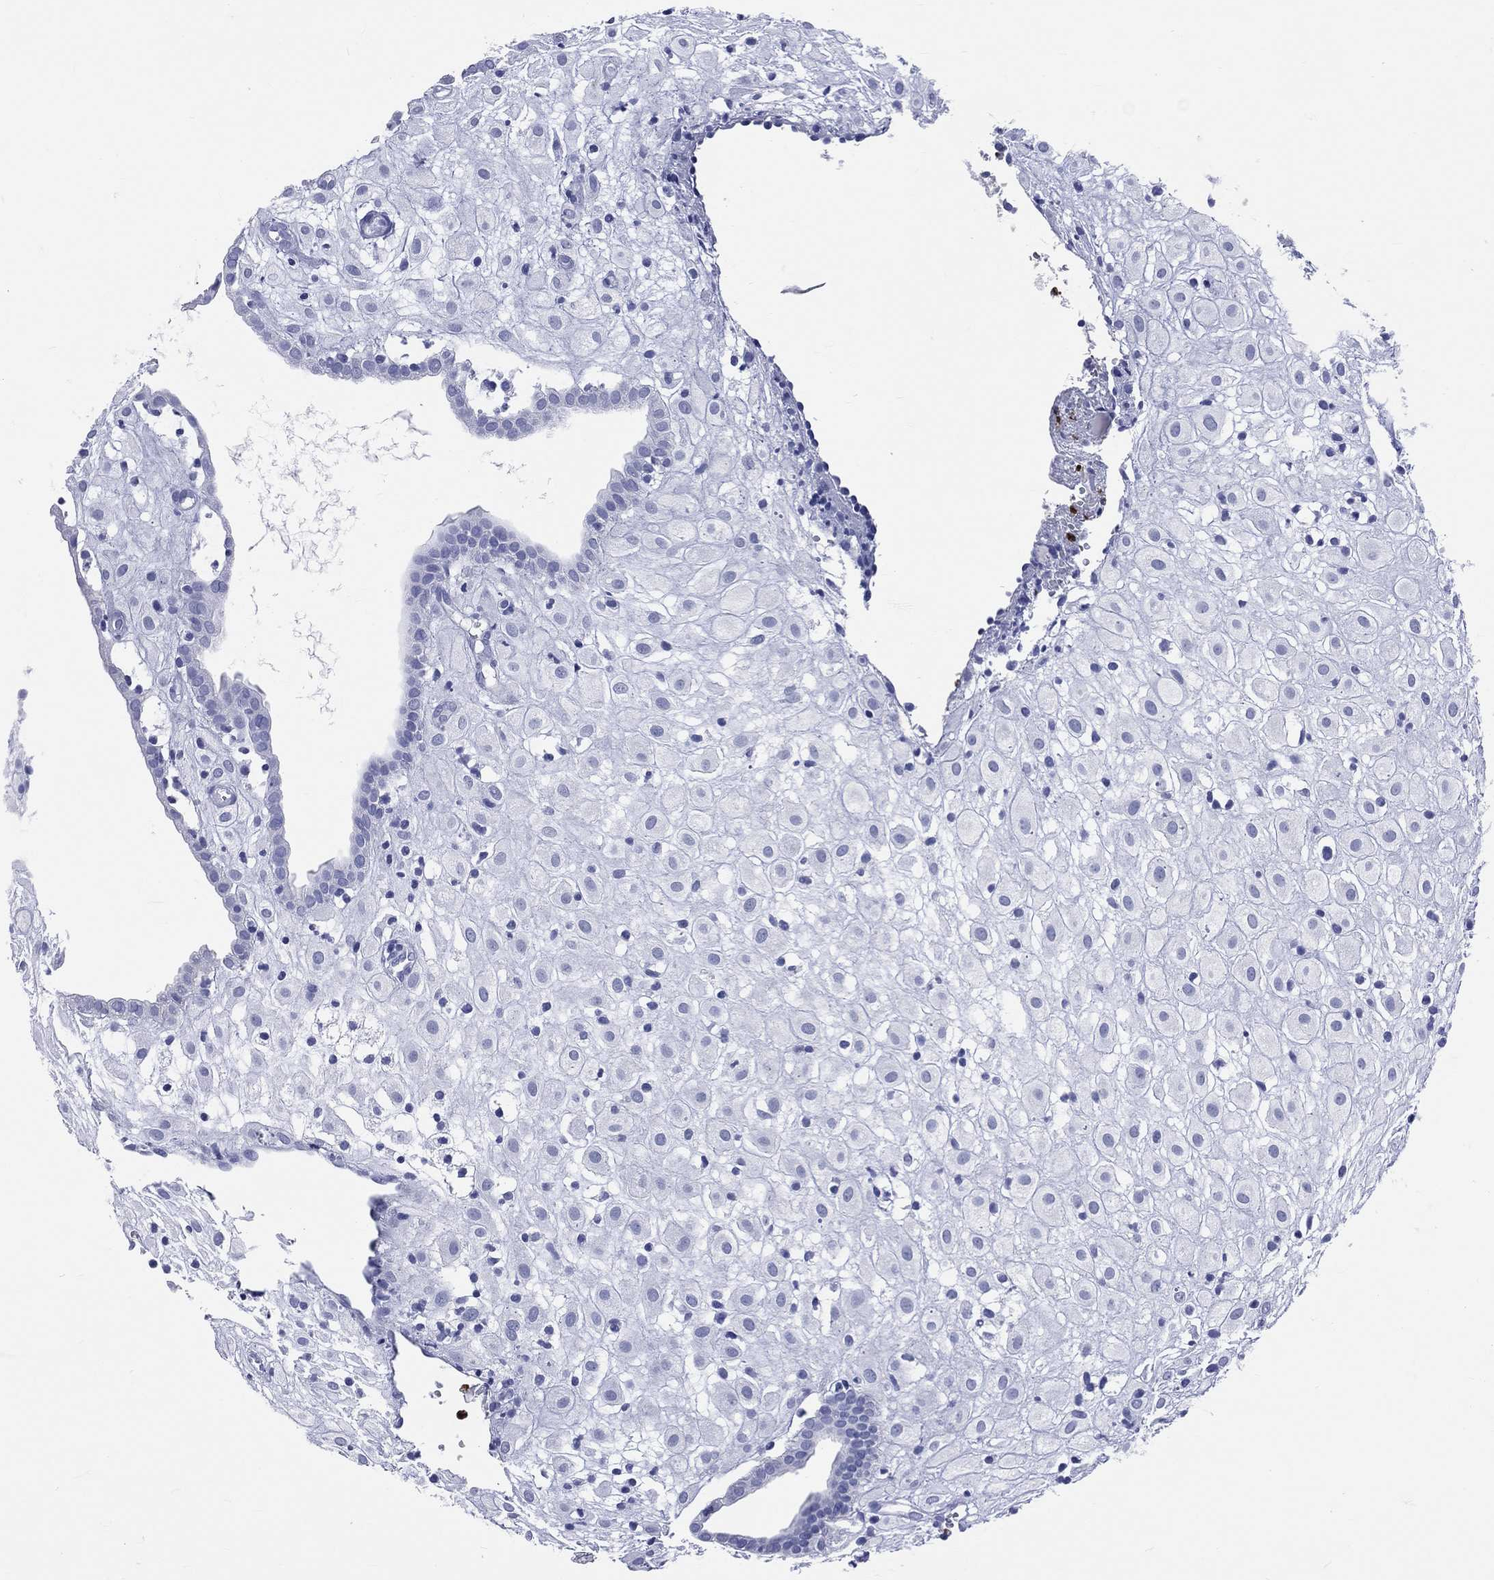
{"staining": {"intensity": "negative", "quantity": "none", "location": "none"}, "tissue": "placenta", "cell_type": "Decidual cells", "image_type": "normal", "snomed": [{"axis": "morphology", "description": "Normal tissue, NOS"}, {"axis": "topography", "description": "Placenta"}], "caption": "Human placenta stained for a protein using IHC reveals no staining in decidual cells.", "gene": "PGLYRP1", "patient": {"sex": "female", "age": 24}}